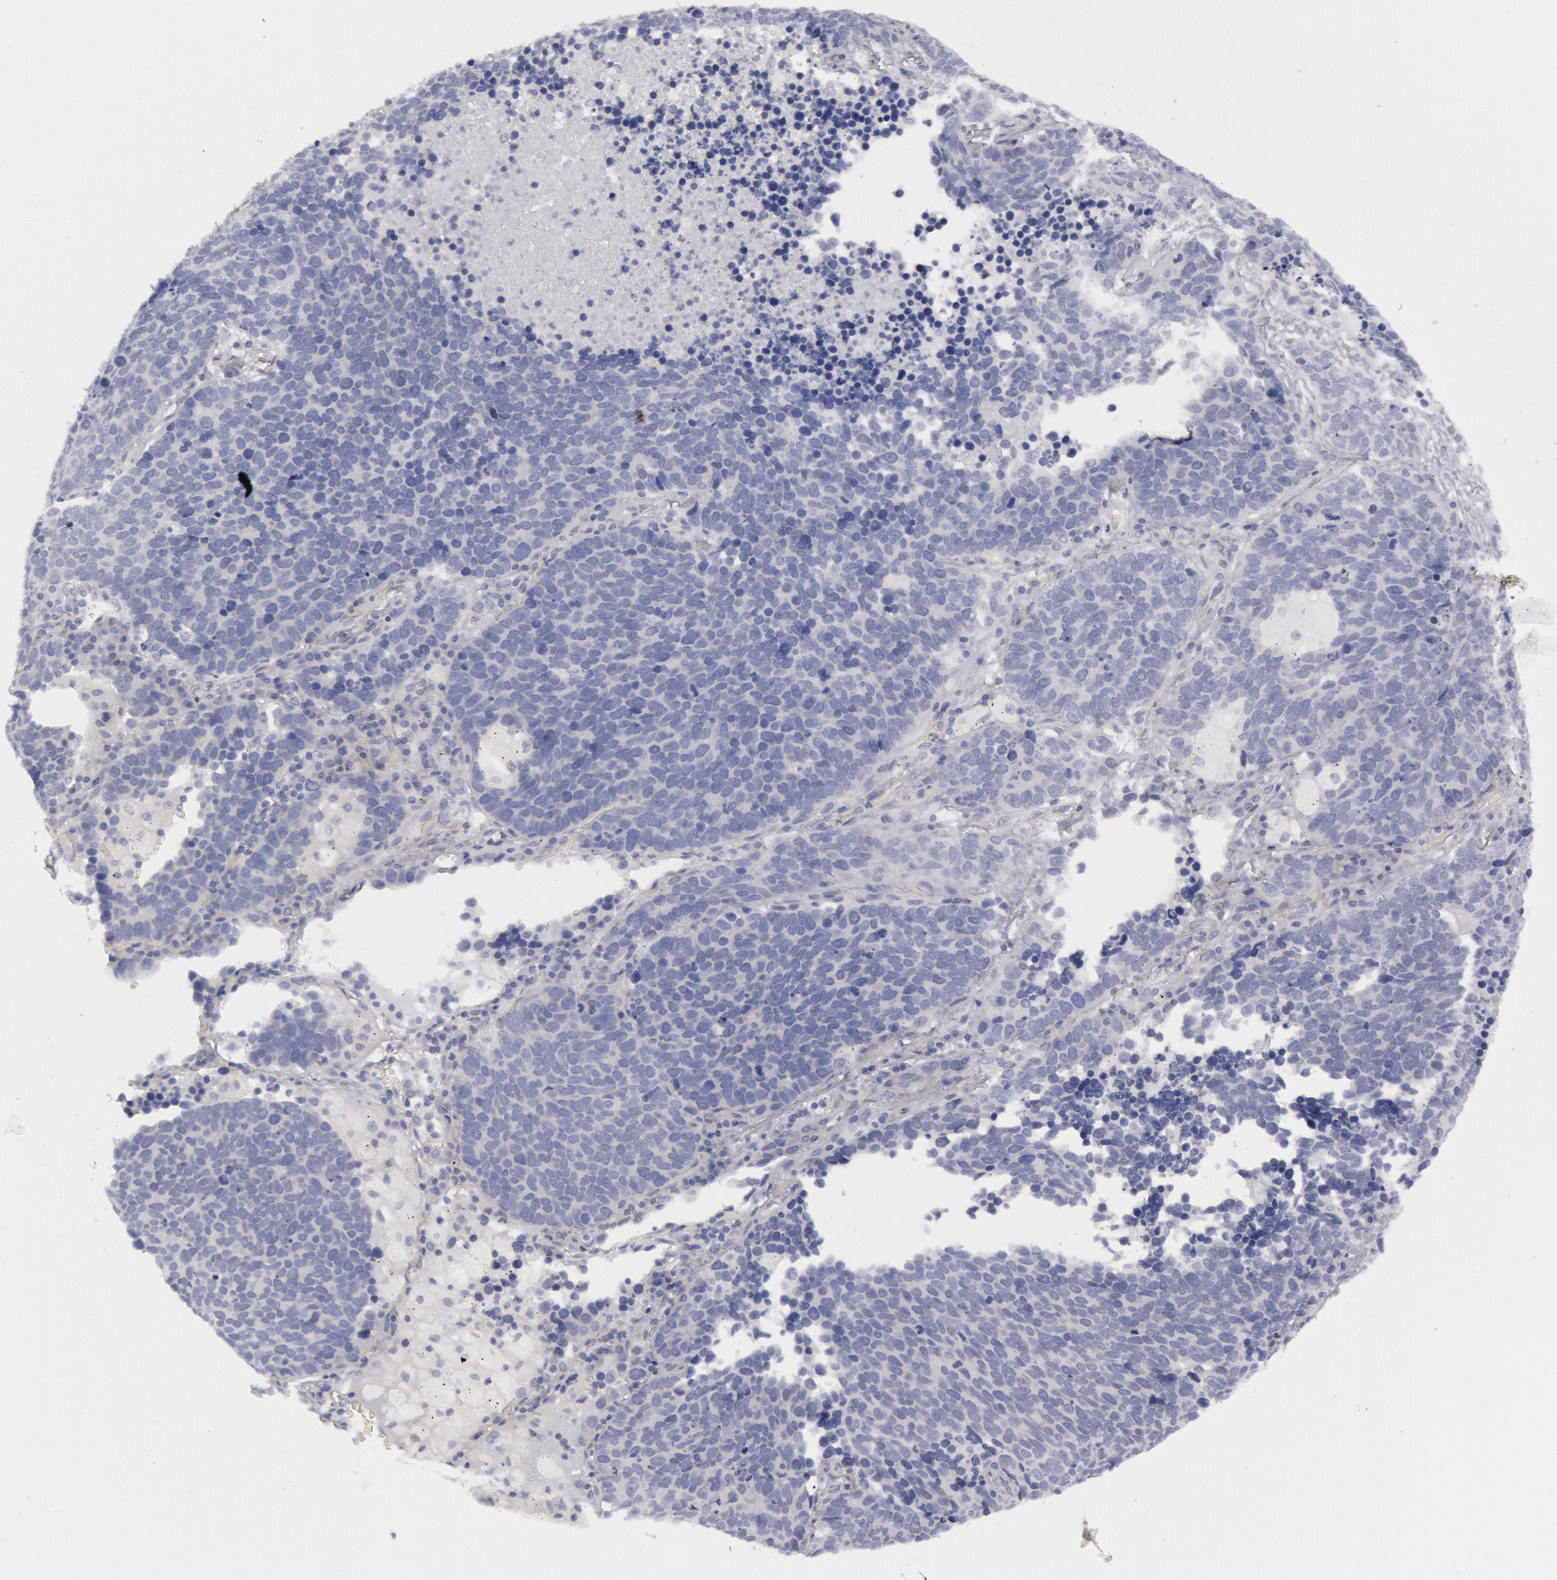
{"staining": {"intensity": "negative", "quantity": "none", "location": "none"}, "tissue": "lung cancer", "cell_type": "Tumor cells", "image_type": "cancer", "snomed": [{"axis": "morphology", "description": "Neoplasm, malignant, NOS"}, {"axis": "topography", "description": "Lung"}], "caption": "The micrograph displays no staining of tumor cells in neoplasm (malignant) (lung).", "gene": "FHL1", "patient": {"sex": "female", "age": 75}}